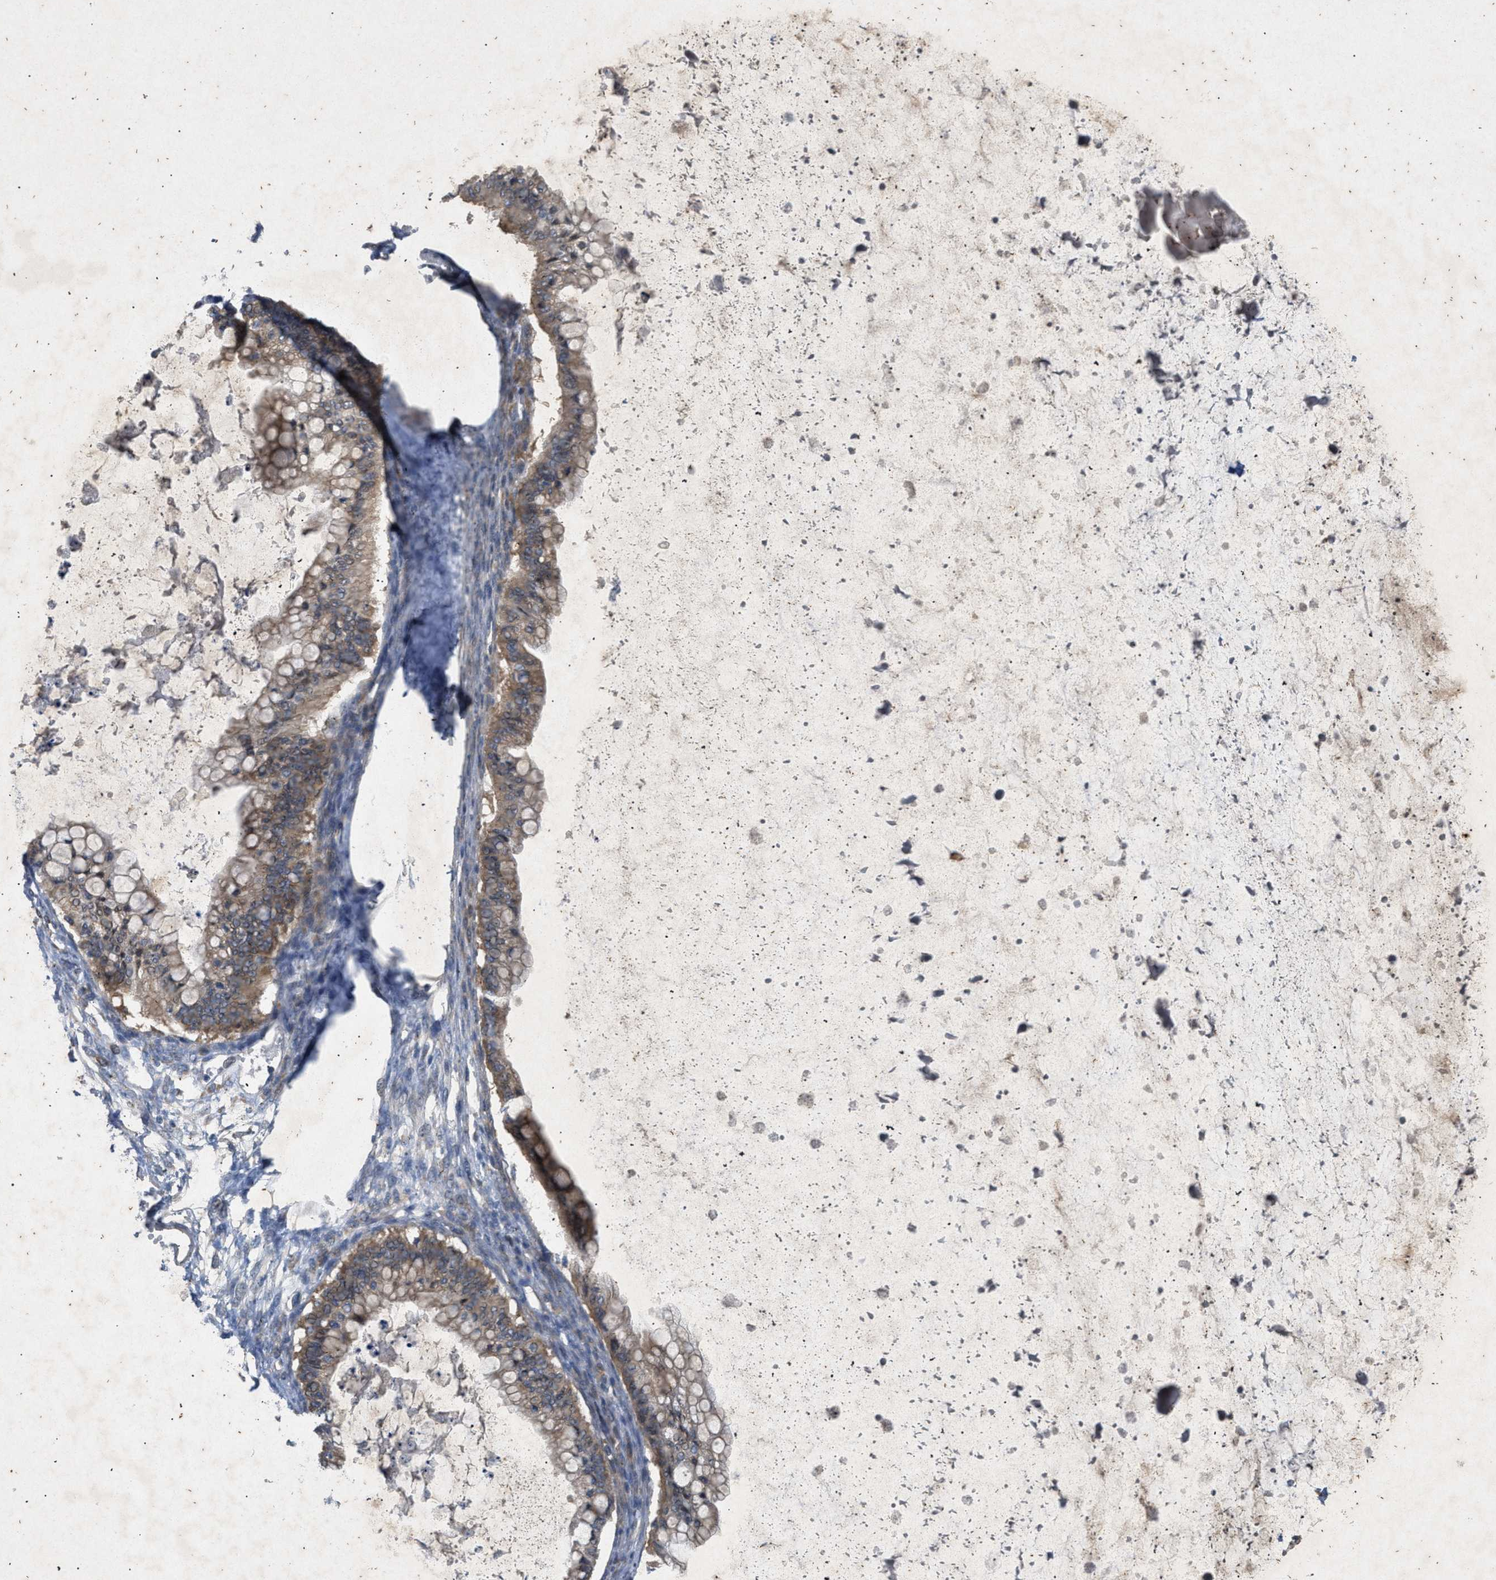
{"staining": {"intensity": "moderate", "quantity": ">75%", "location": "cytoplasmic/membranous"}, "tissue": "ovarian cancer", "cell_type": "Tumor cells", "image_type": "cancer", "snomed": [{"axis": "morphology", "description": "Cystadenocarcinoma, mucinous, NOS"}, {"axis": "topography", "description": "Ovary"}], "caption": "Ovarian cancer (mucinous cystadenocarcinoma) stained with a brown dye displays moderate cytoplasmic/membranous positive staining in about >75% of tumor cells.", "gene": "PRKG2", "patient": {"sex": "female", "age": 57}}